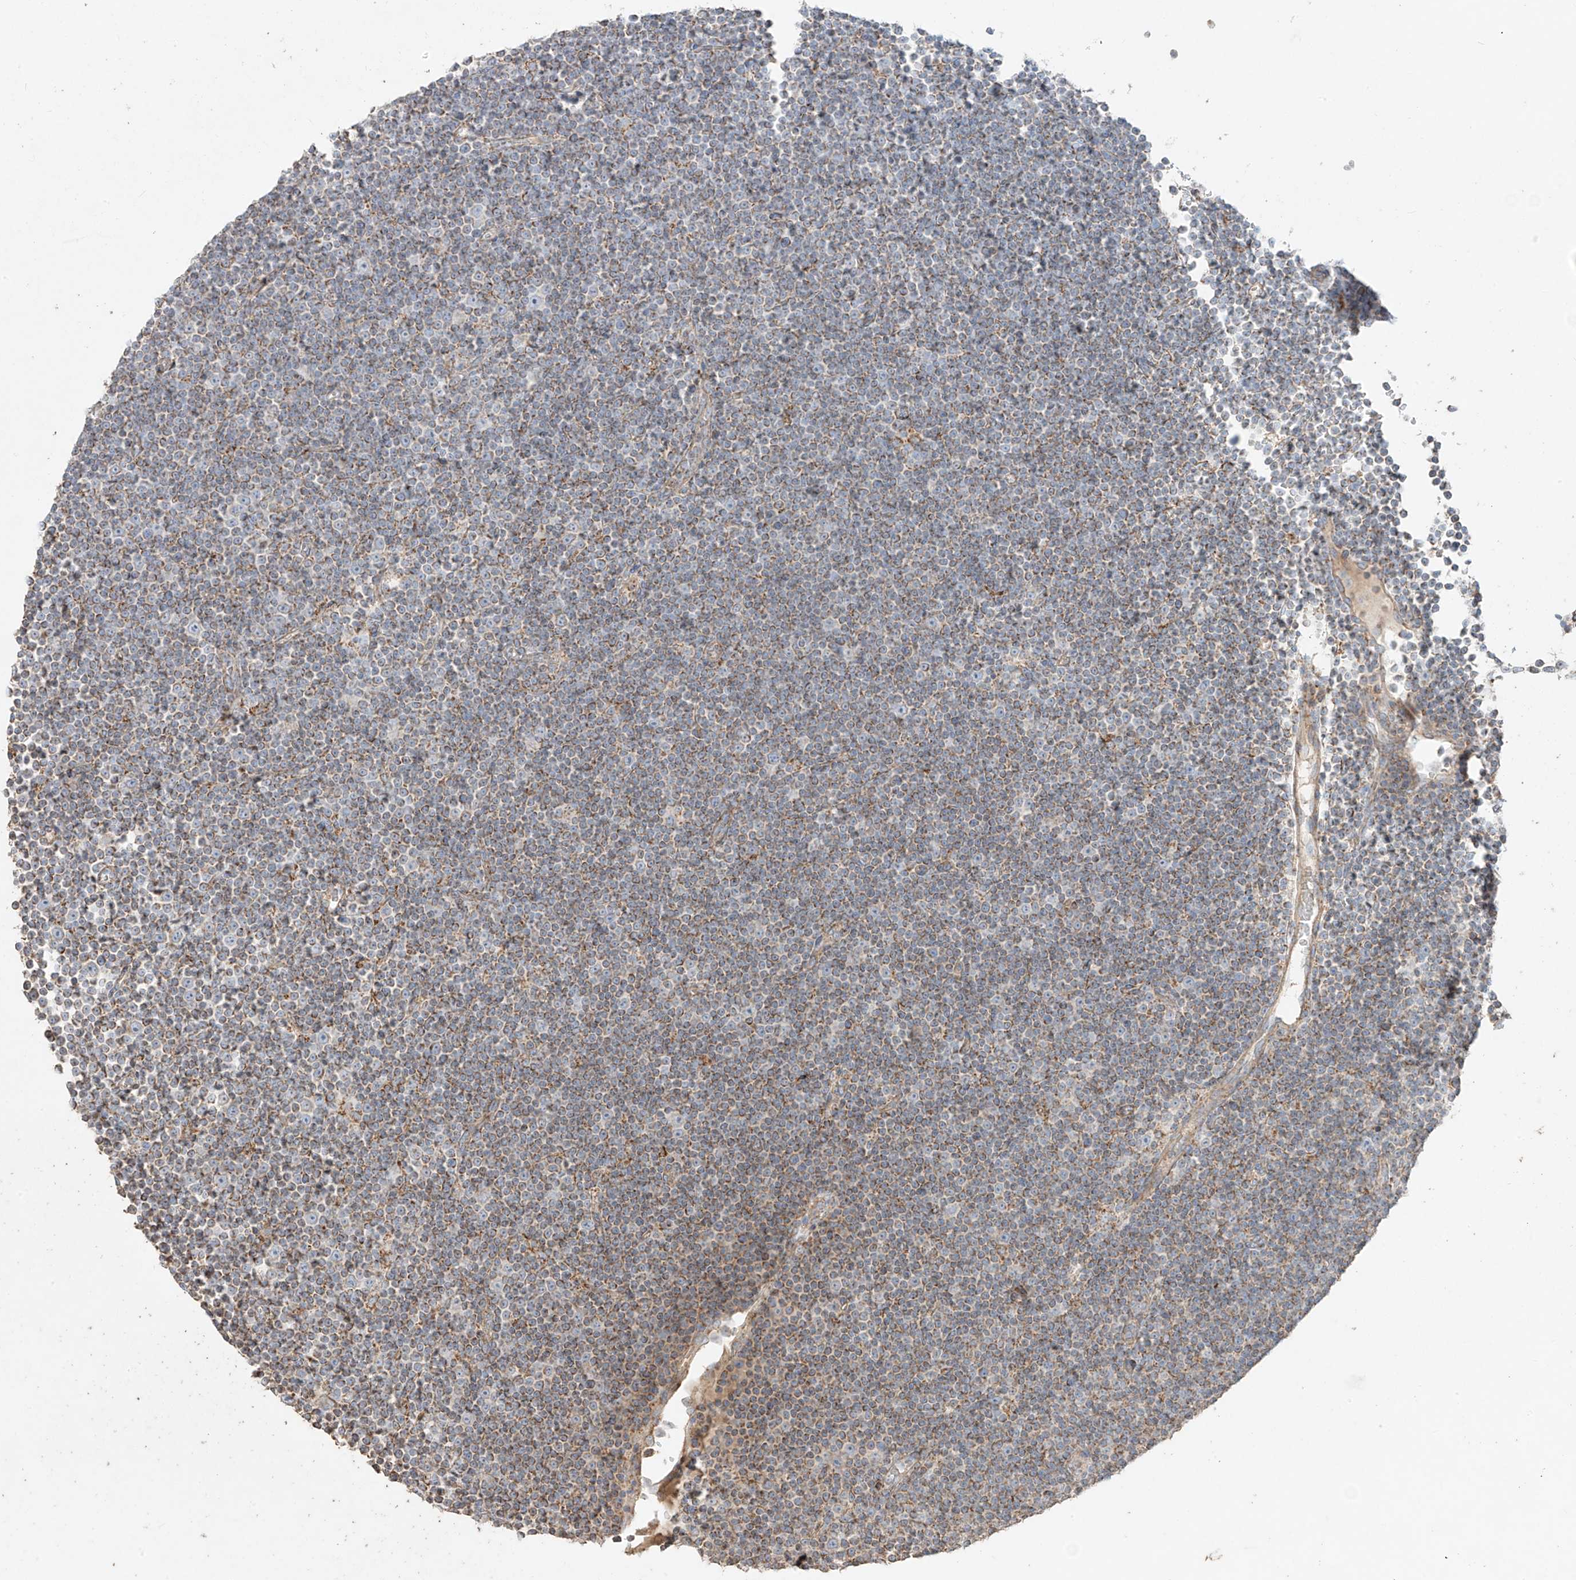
{"staining": {"intensity": "negative", "quantity": "none", "location": "none"}, "tissue": "lymphoma", "cell_type": "Tumor cells", "image_type": "cancer", "snomed": [{"axis": "morphology", "description": "Malignant lymphoma, non-Hodgkin's type, Low grade"}, {"axis": "topography", "description": "Lymph node"}], "caption": "There is no significant staining in tumor cells of lymphoma.", "gene": "COLGALT2", "patient": {"sex": "female", "age": 67}}